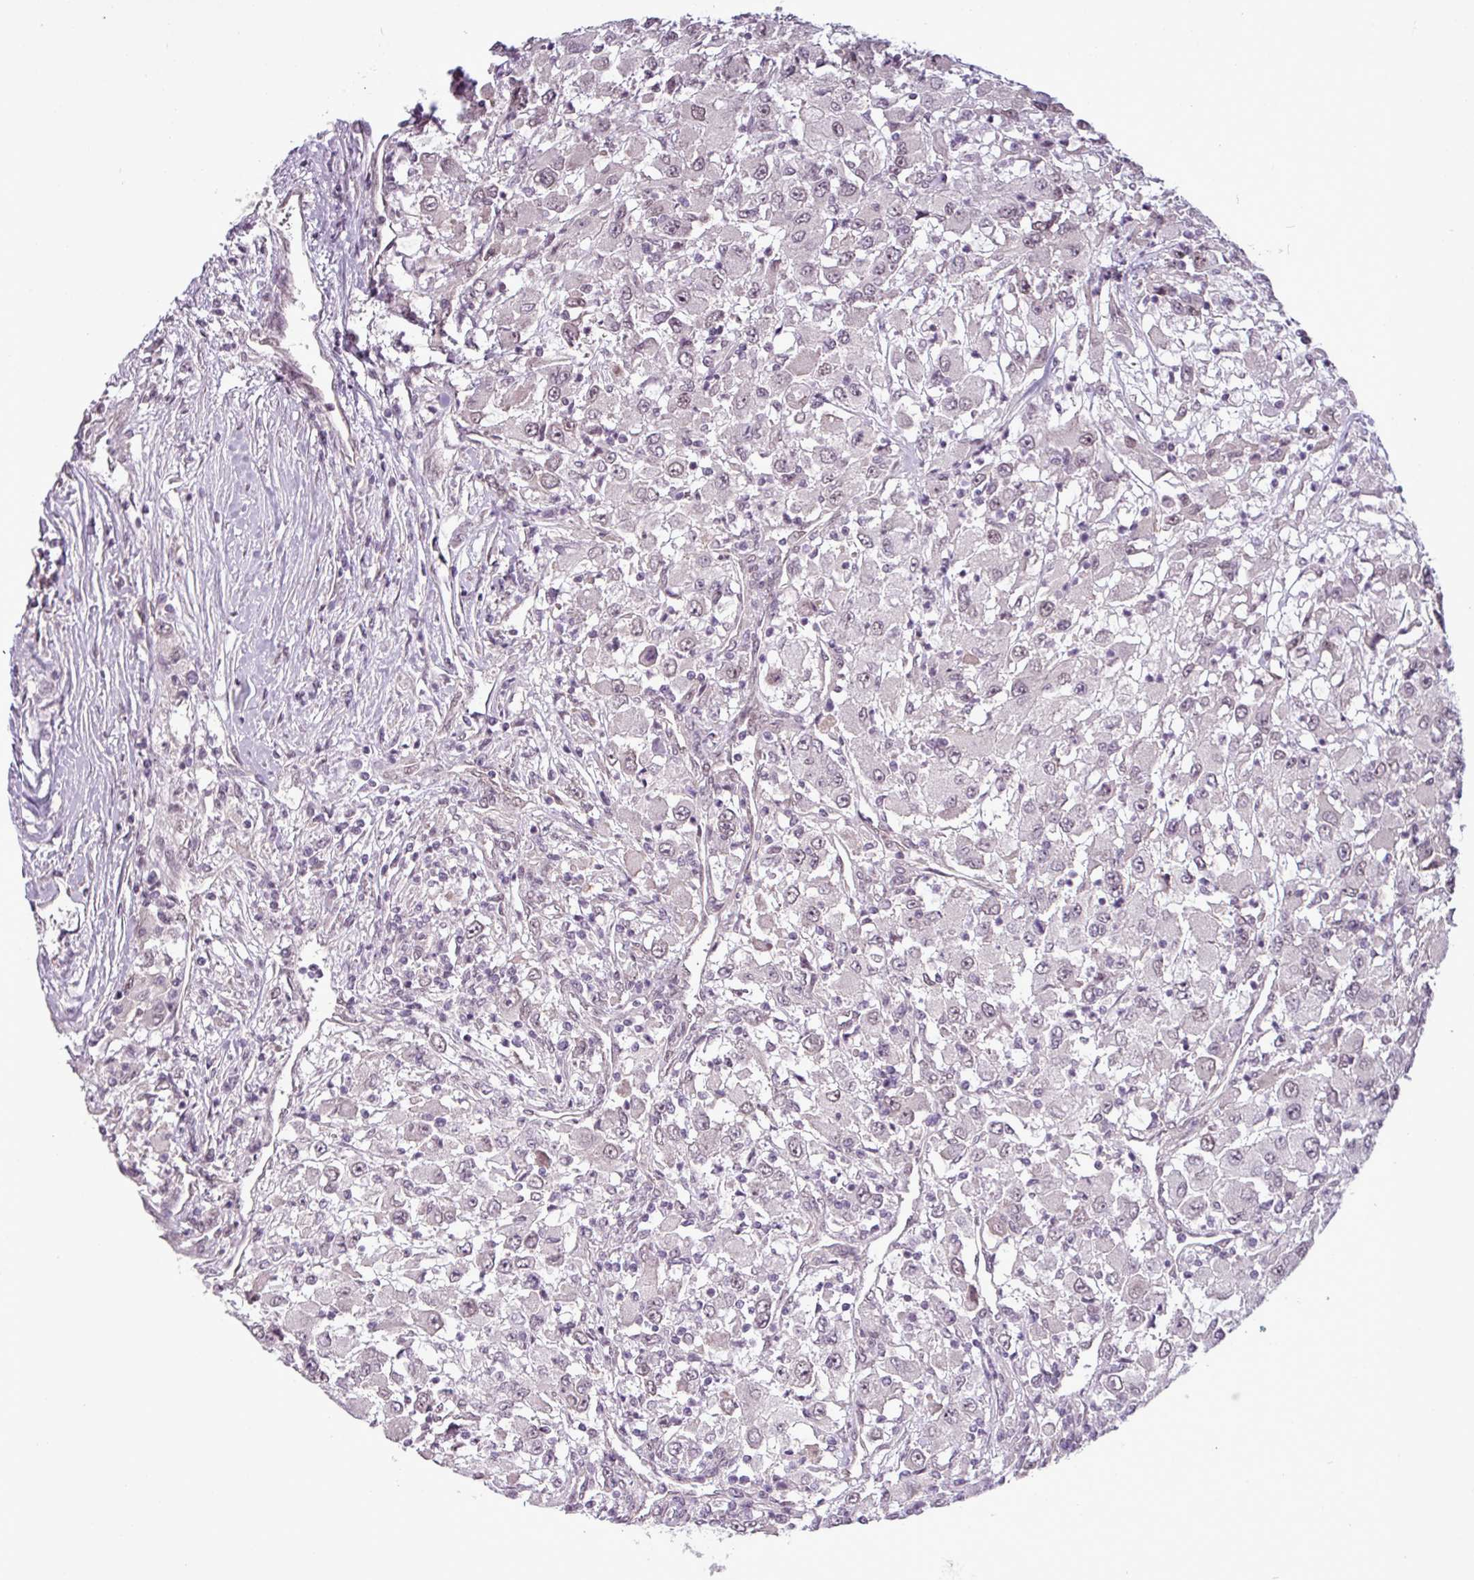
{"staining": {"intensity": "negative", "quantity": "none", "location": "none"}, "tissue": "renal cancer", "cell_type": "Tumor cells", "image_type": "cancer", "snomed": [{"axis": "morphology", "description": "Adenocarcinoma, NOS"}, {"axis": "topography", "description": "Kidney"}], "caption": "Immunohistochemical staining of renal cancer (adenocarcinoma) demonstrates no significant positivity in tumor cells.", "gene": "GPT2", "patient": {"sex": "female", "age": 67}}